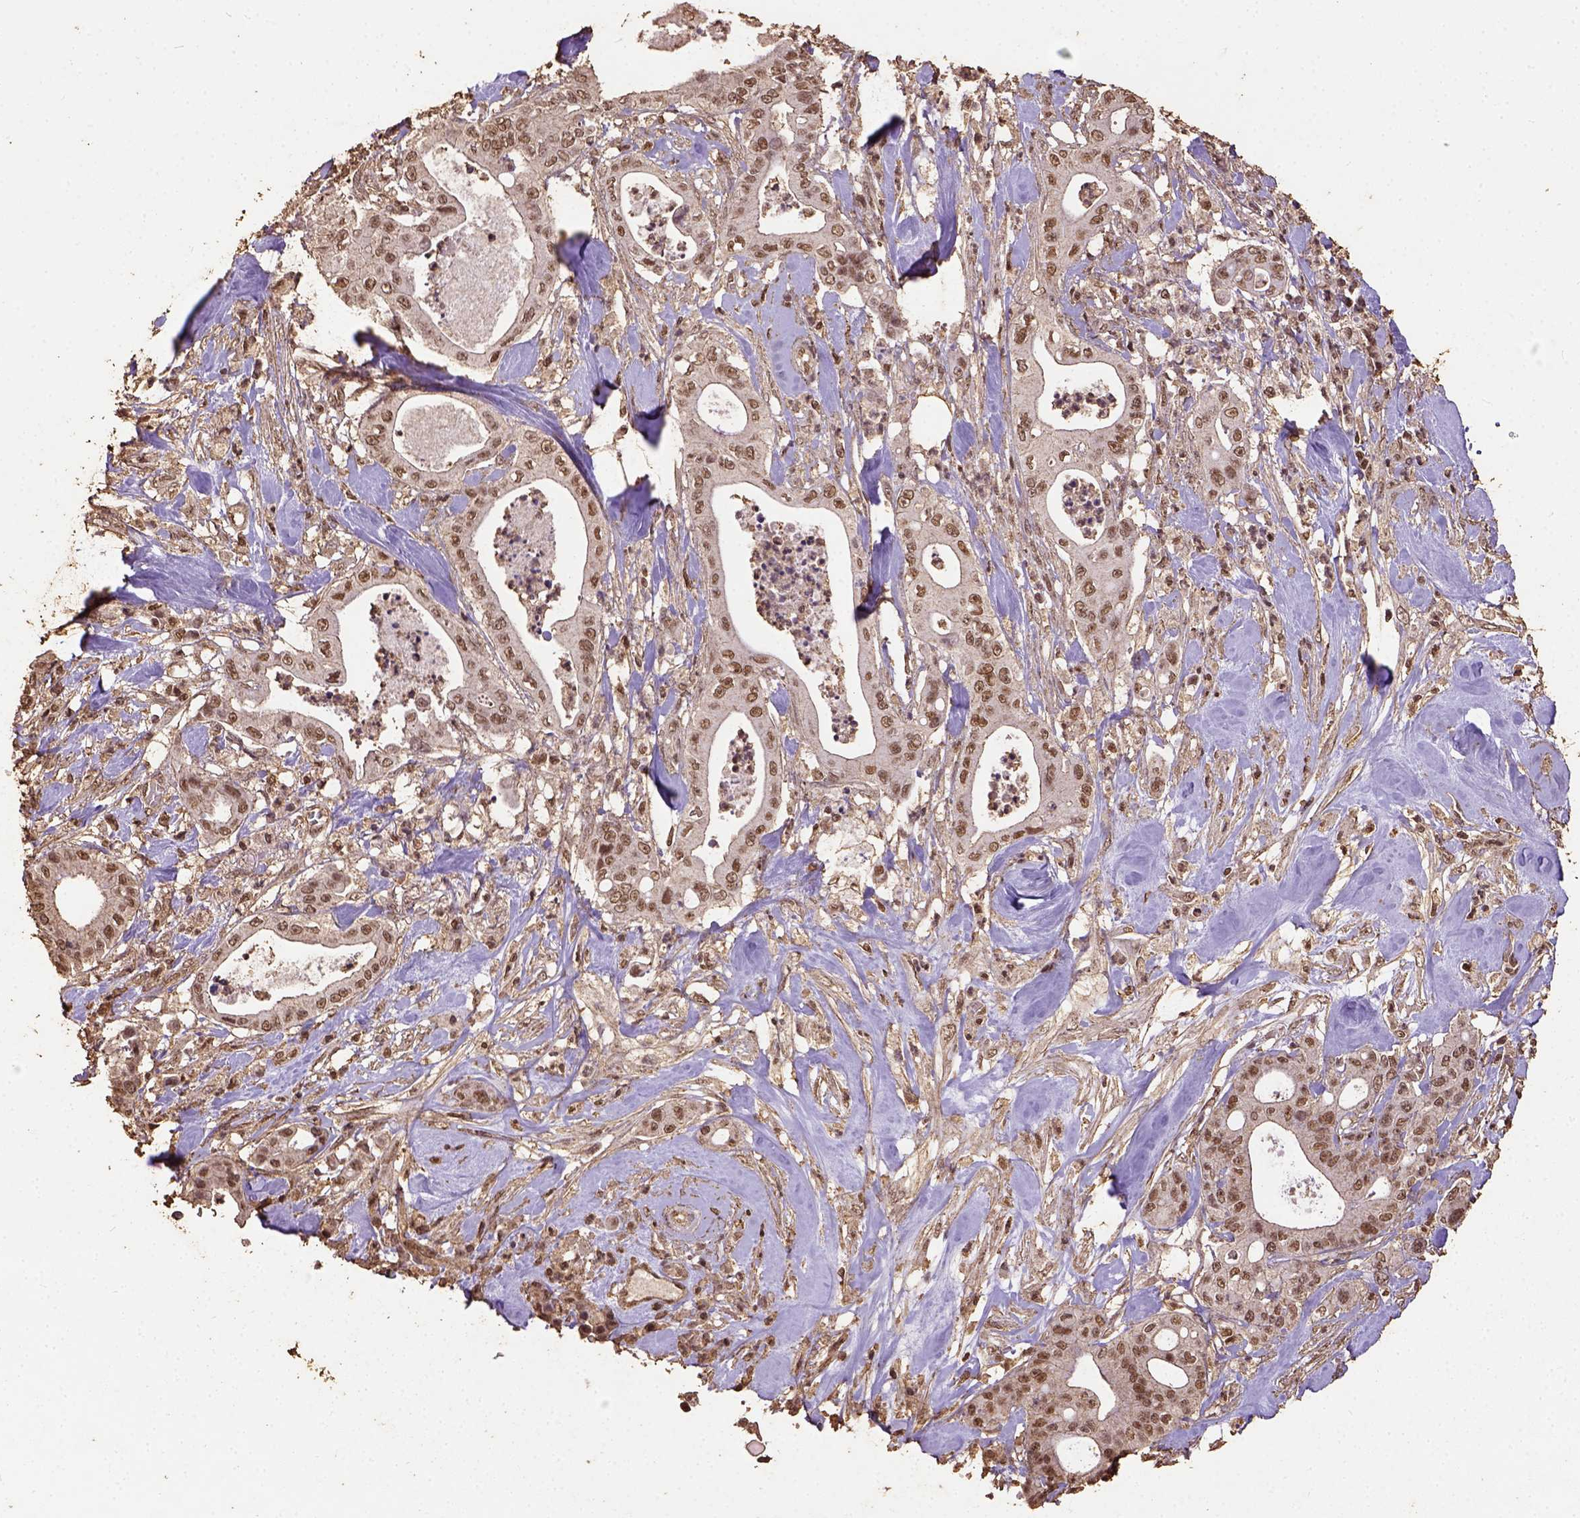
{"staining": {"intensity": "weak", "quantity": "<25%", "location": "nuclear"}, "tissue": "pancreatic cancer", "cell_type": "Tumor cells", "image_type": "cancer", "snomed": [{"axis": "morphology", "description": "Adenocarcinoma, NOS"}, {"axis": "topography", "description": "Pancreas"}], "caption": "Protein analysis of pancreatic cancer displays no significant expression in tumor cells. (IHC, brightfield microscopy, high magnification).", "gene": "NACC1", "patient": {"sex": "male", "age": 71}}